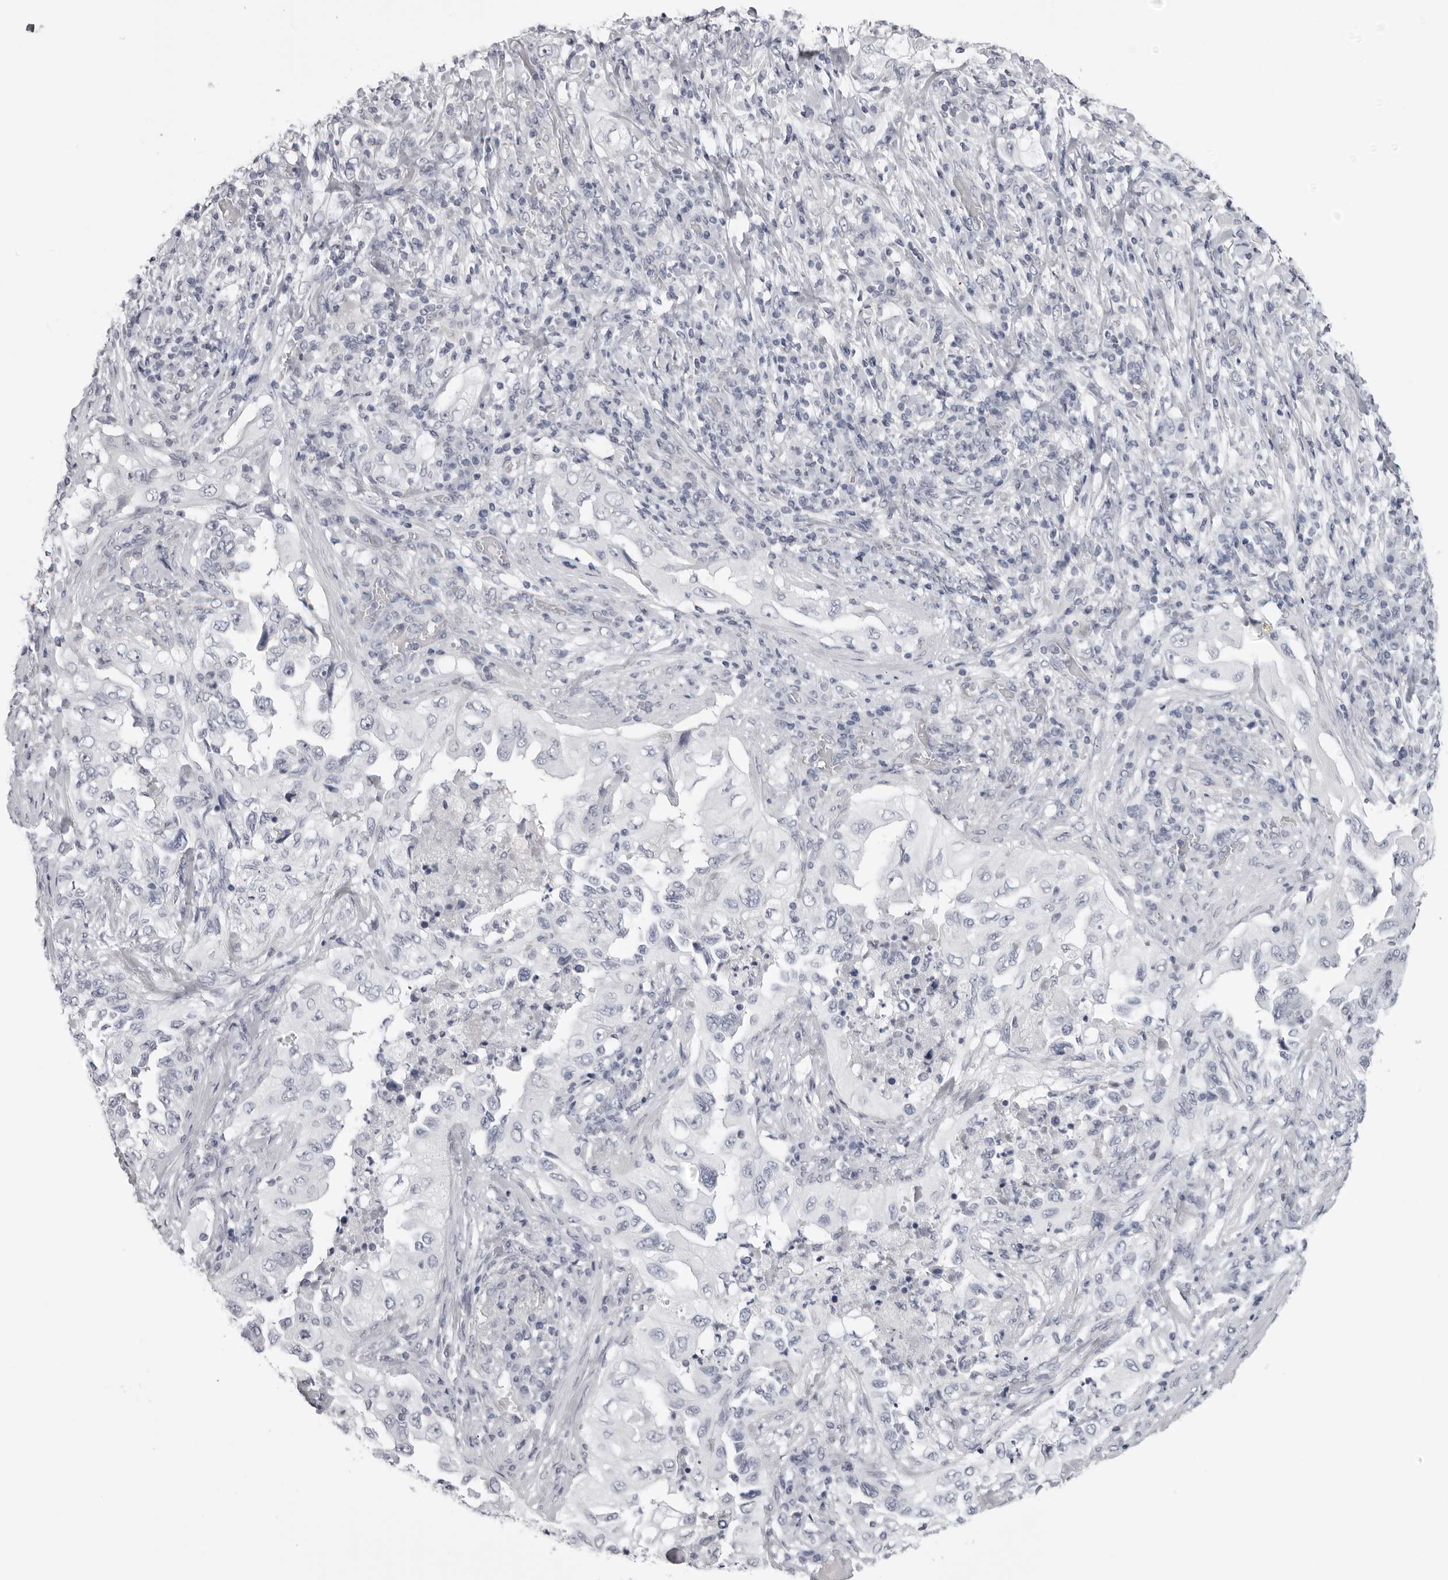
{"staining": {"intensity": "negative", "quantity": "none", "location": "none"}, "tissue": "lung cancer", "cell_type": "Tumor cells", "image_type": "cancer", "snomed": [{"axis": "morphology", "description": "Adenocarcinoma, NOS"}, {"axis": "topography", "description": "Lung"}], "caption": "High power microscopy photomicrograph of an IHC photomicrograph of lung cancer, revealing no significant positivity in tumor cells.", "gene": "DNALI1", "patient": {"sex": "female", "age": 51}}